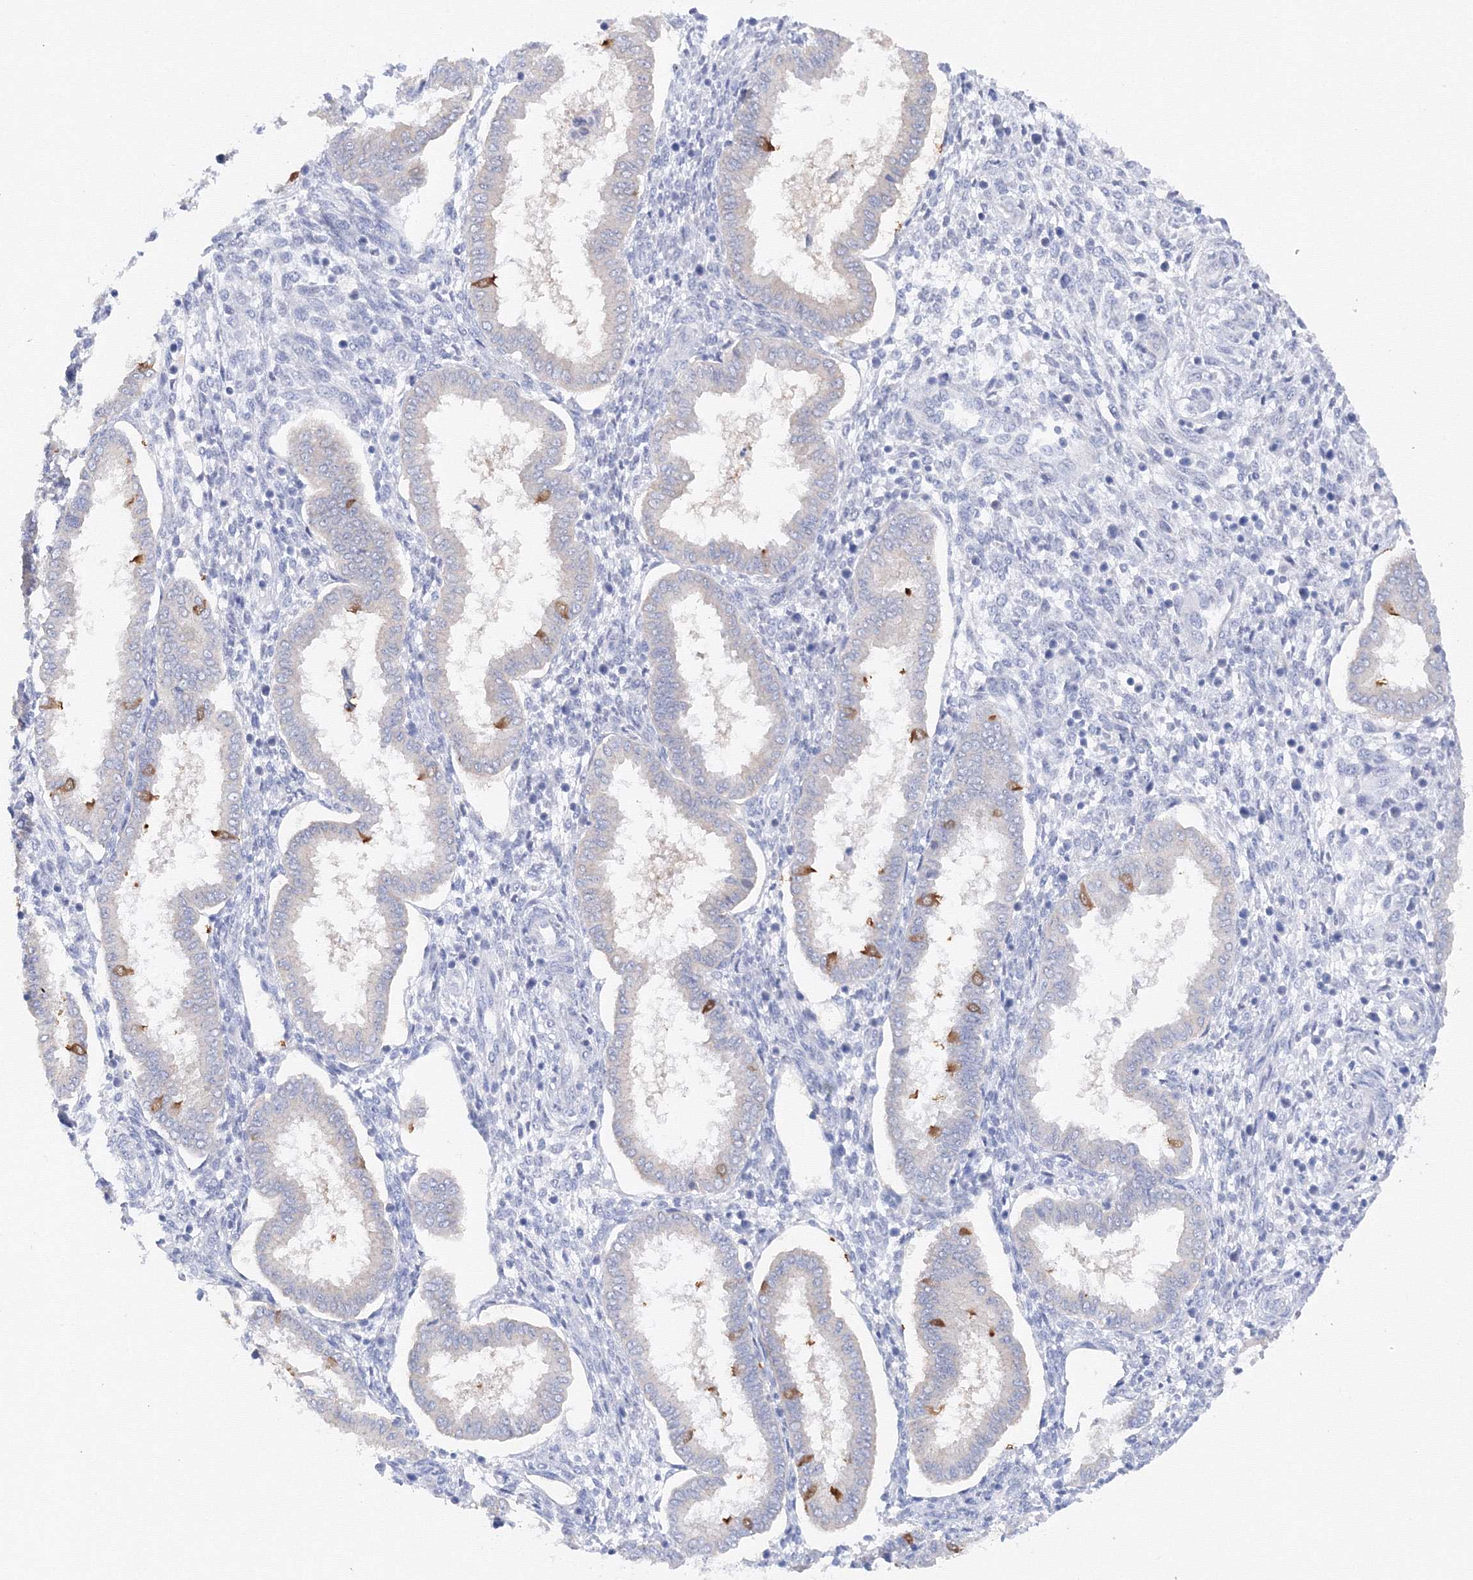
{"staining": {"intensity": "negative", "quantity": "none", "location": "none"}, "tissue": "endometrium", "cell_type": "Cells in endometrial stroma", "image_type": "normal", "snomed": [{"axis": "morphology", "description": "Normal tissue, NOS"}, {"axis": "topography", "description": "Endometrium"}], "caption": "IHC of normal endometrium exhibits no staining in cells in endometrial stroma.", "gene": "TAMM41", "patient": {"sex": "female", "age": 24}}